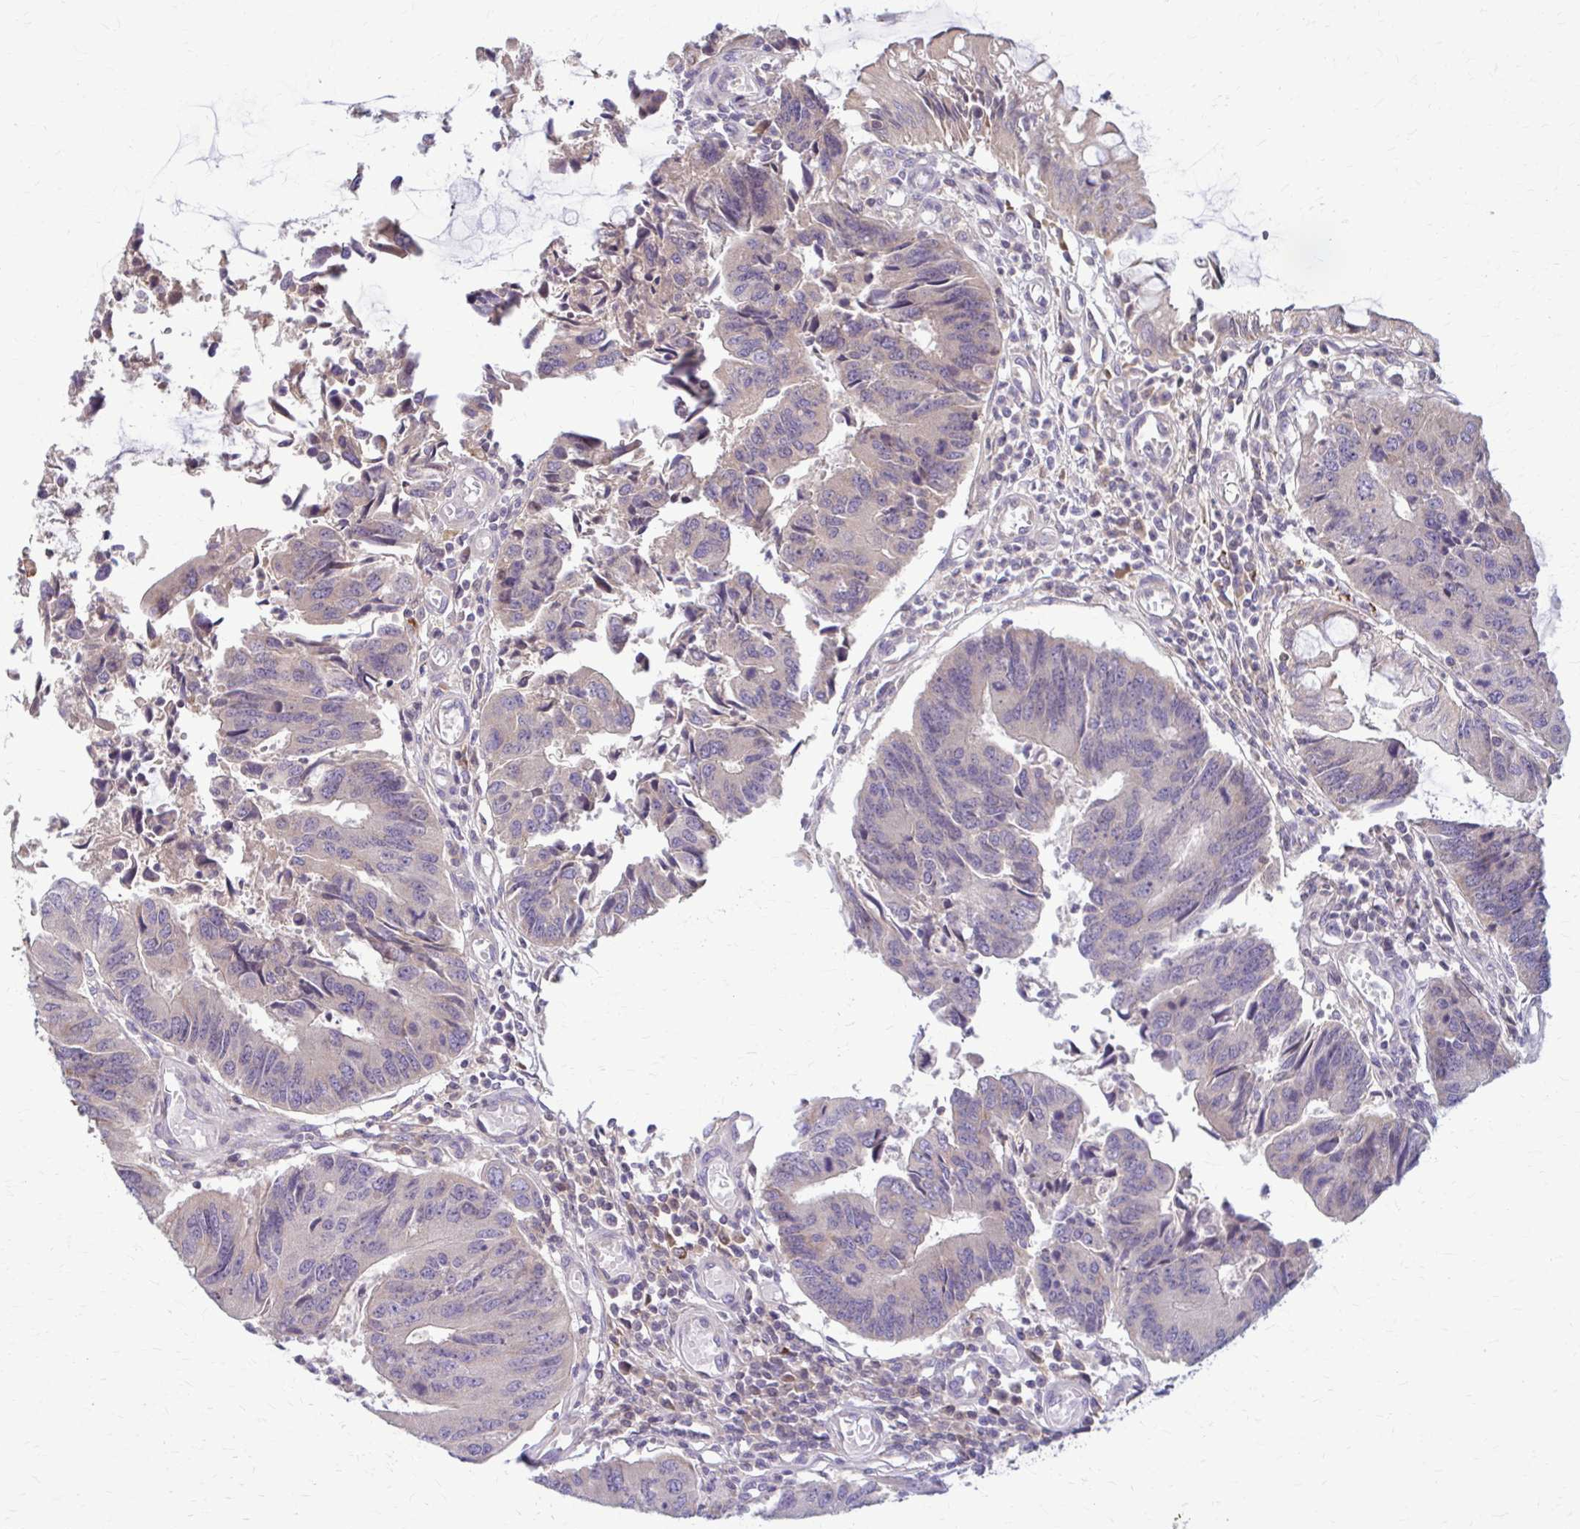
{"staining": {"intensity": "weak", "quantity": "<25%", "location": "cytoplasmic/membranous"}, "tissue": "colorectal cancer", "cell_type": "Tumor cells", "image_type": "cancer", "snomed": [{"axis": "morphology", "description": "Adenocarcinoma, NOS"}, {"axis": "topography", "description": "Colon"}], "caption": "Histopathology image shows no significant protein positivity in tumor cells of colorectal adenocarcinoma.", "gene": "MCRIP2", "patient": {"sex": "female", "age": 67}}